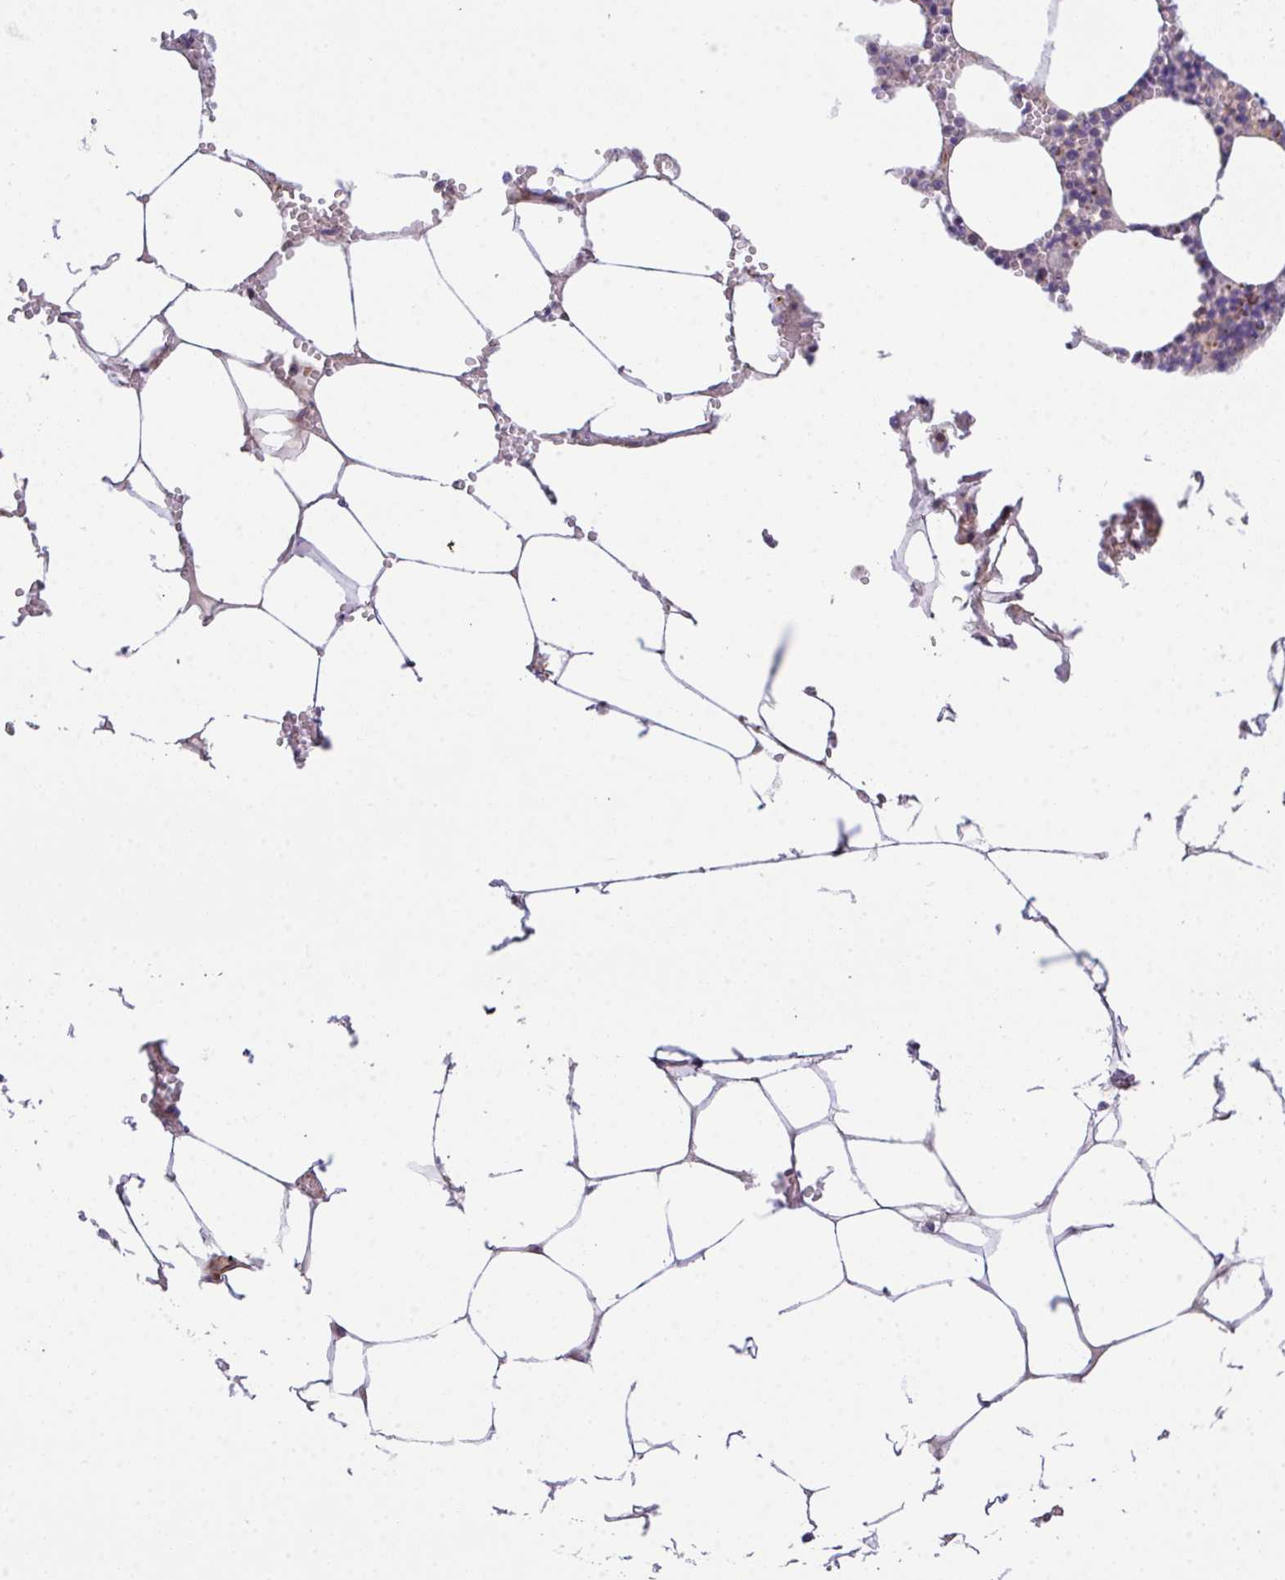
{"staining": {"intensity": "weak", "quantity": "25%-75%", "location": "cytoplasmic/membranous"}, "tissue": "bone marrow", "cell_type": "Hematopoietic cells", "image_type": "normal", "snomed": [{"axis": "morphology", "description": "Normal tissue, NOS"}, {"axis": "topography", "description": "Bone marrow"}], "caption": "Bone marrow stained with DAB (3,3'-diaminobenzidine) immunohistochemistry (IHC) shows low levels of weak cytoplasmic/membranous staining in about 25%-75% of hematopoietic cells. The staining was performed using DAB (3,3'-diaminobenzidine), with brown indicating positive protein expression. Nuclei are stained blue with hematoxylin.", "gene": "TMEM229A", "patient": {"sex": "male", "age": 54}}